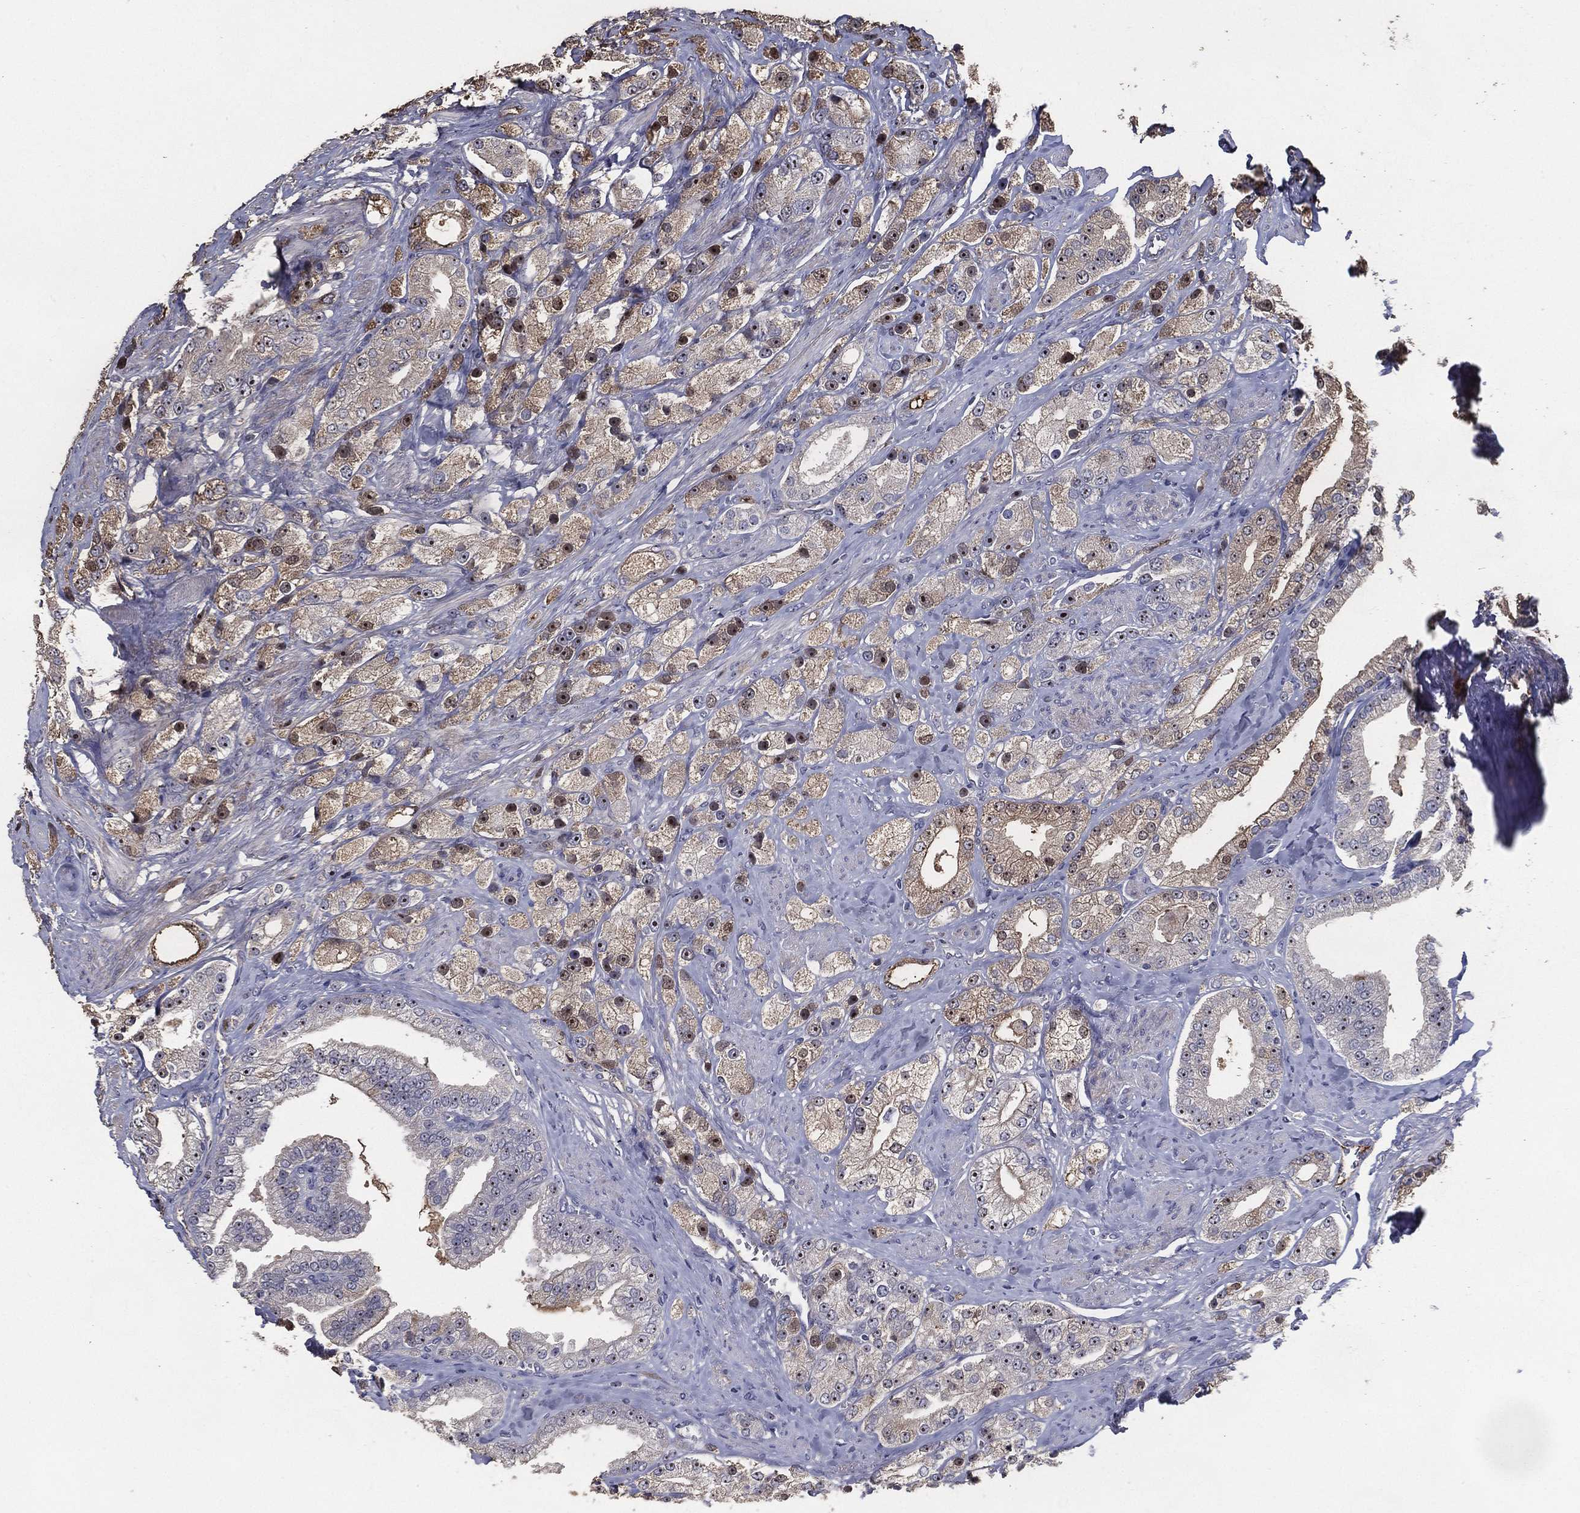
{"staining": {"intensity": "moderate", "quantity": "<25%", "location": "cytoplasmic/membranous,nuclear"}, "tissue": "prostate cancer", "cell_type": "Tumor cells", "image_type": "cancer", "snomed": [{"axis": "morphology", "description": "Adenocarcinoma, NOS"}, {"axis": "topography", "description": "Prostate and seminal vesicle, NOS"}, {"axis": "topography", "description": "Prostate"}], "caption": "IHC photomicrograph of prostate cancer (adenocarcinoma) stained for a protein (brown), which exhibits low levels of moderate cytoplasmic/membranous and nuclear expression in about <25% of tumor cells.", "gene": "EFNA1", "patient": {"sex": "male", "age": 67}}